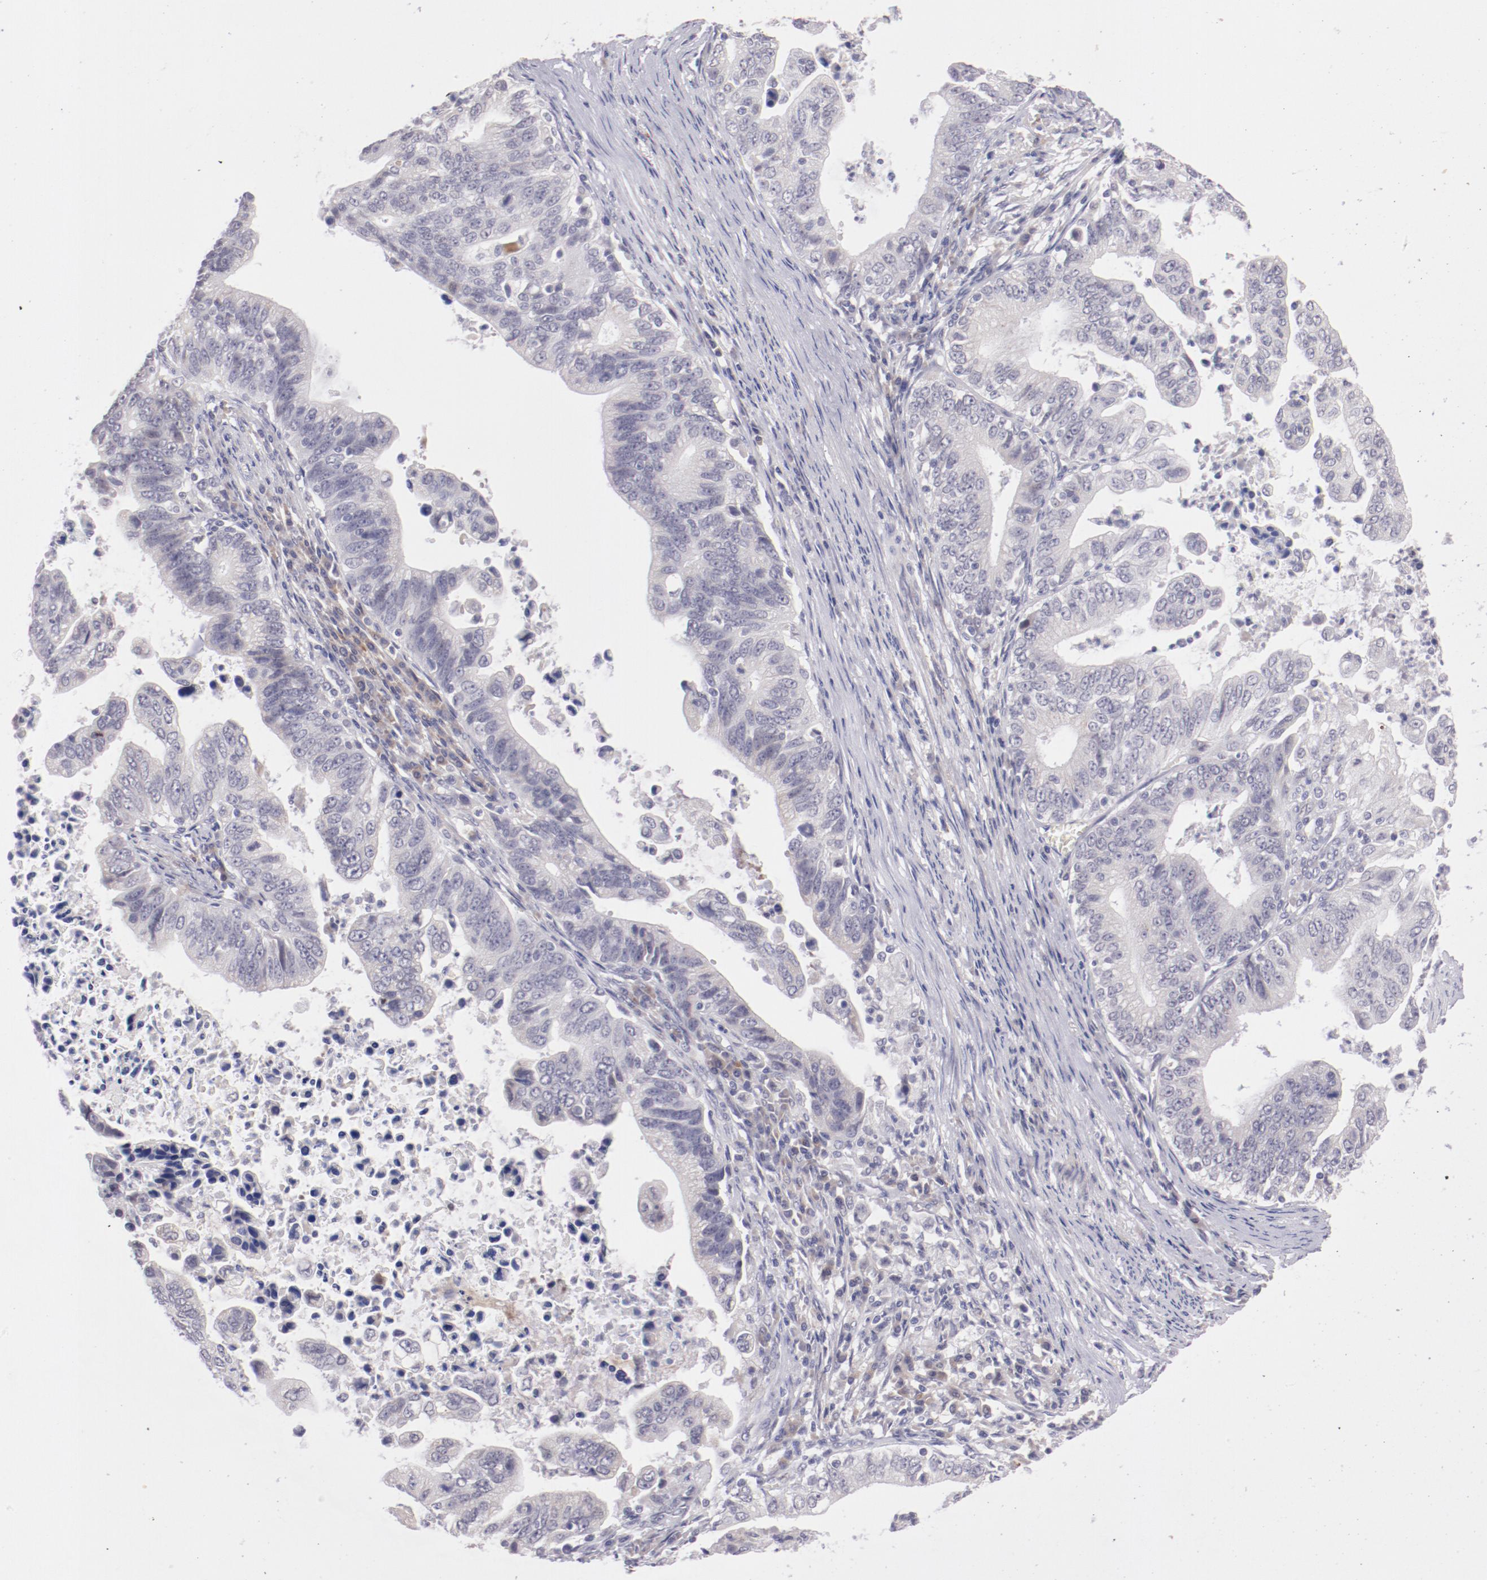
{"staining": {"intensity": "negative", "quantity": "none", "location": "none"}, "tissue": "stomach cancer", "cell_type": "Tumor cells", "image_type": "cancer", "snomed": [{"axis": "morphology", "description": "Adenocarcinoma, NOS"}, {"axis": "topography", "description": "Stomach, upper"}], "caption": "IHC of human stomach adenocarcinoma shows no expression in tumor cells.", "gene": "TRAF3", "patient": {"sex": "female", "age": 50}}